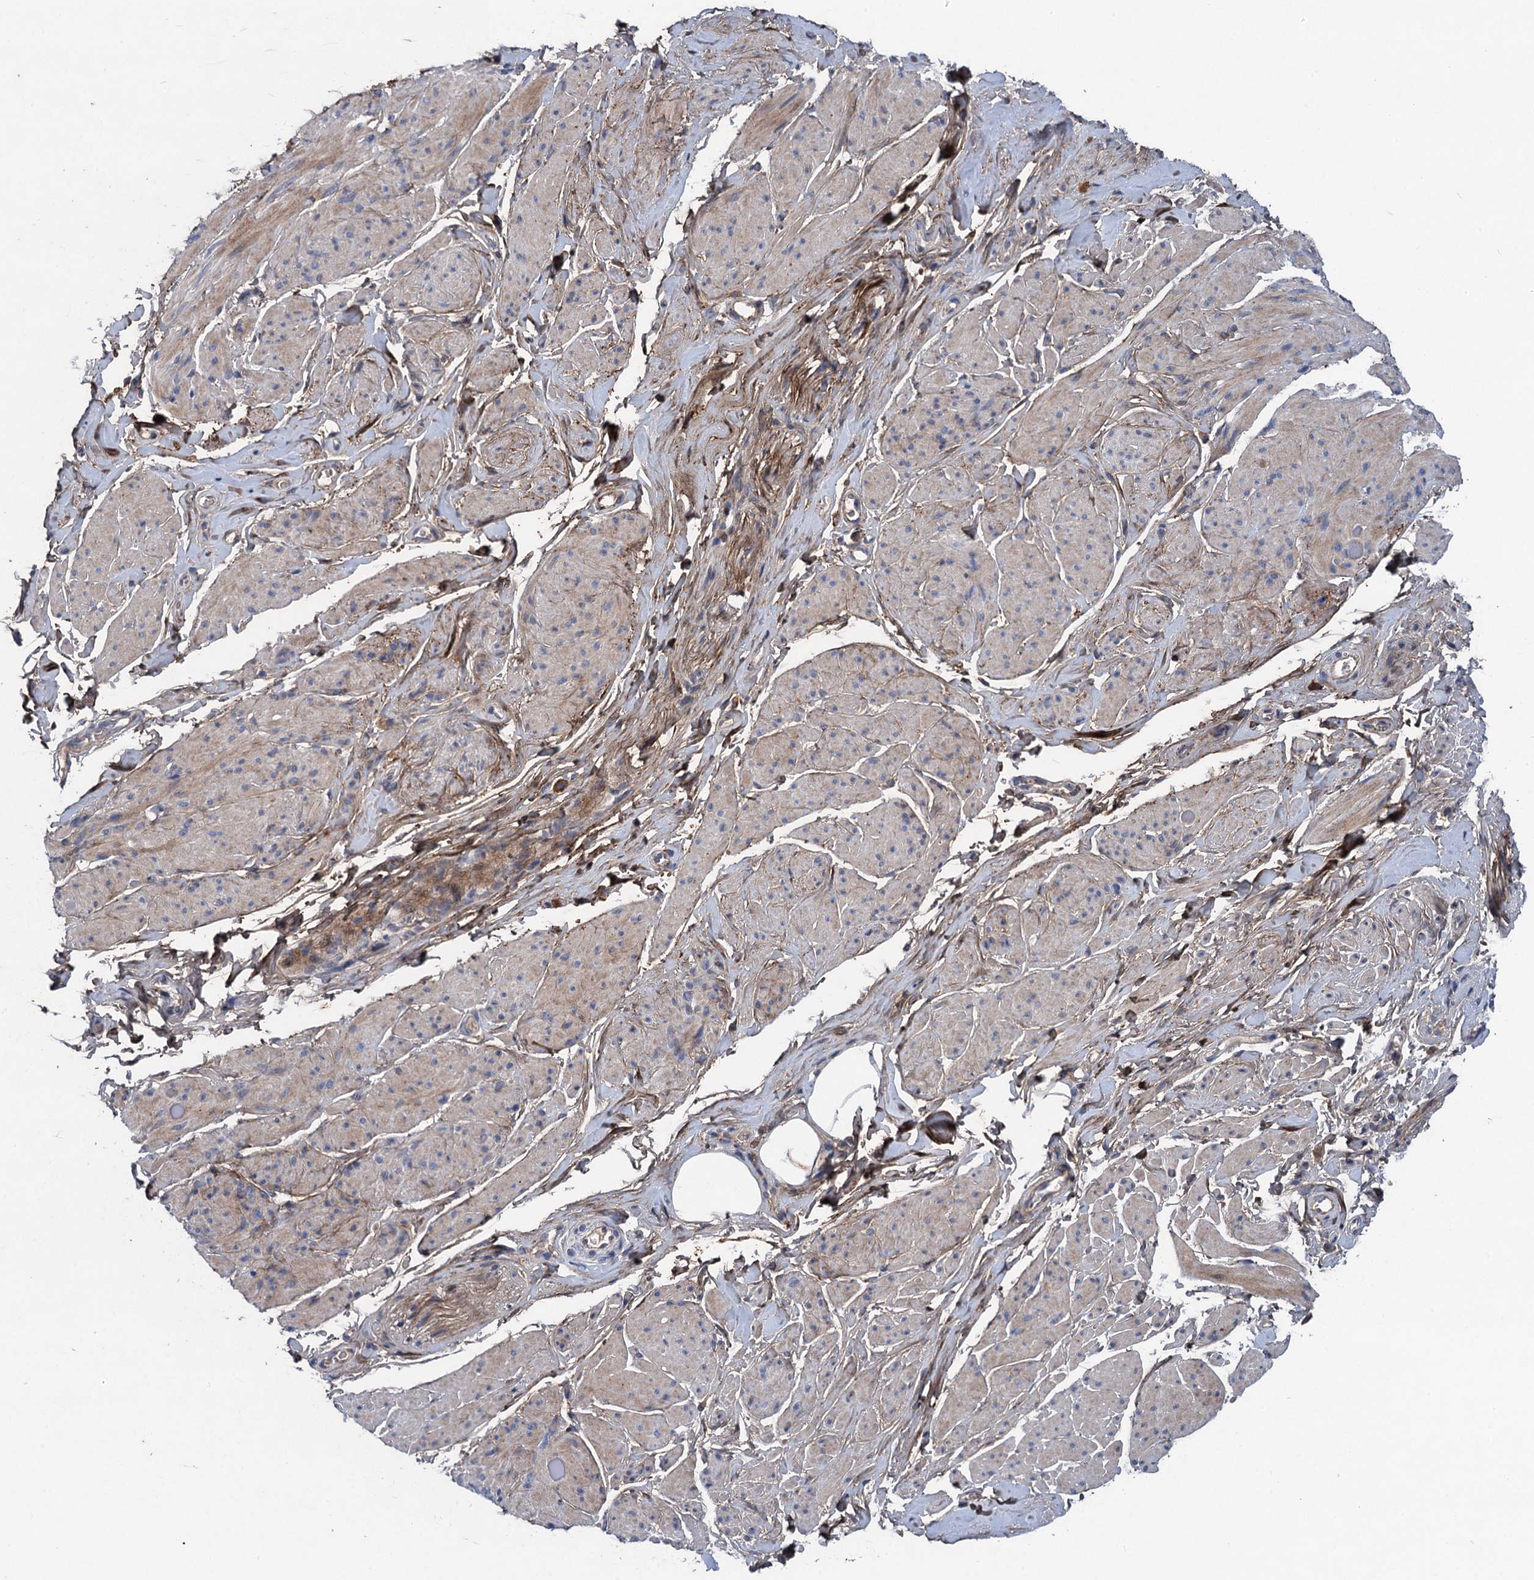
{"staining": {"intensity": "weak", "quantity": "<25%", "location": "cytoplasmic/membranous"}, "tissue": "smooth muscle", "cell_type": "Smooth muscle cells", "image_type": "normal", "snomed": [{"axis": "morphology", "description": "Normal tissue, NOS"}, {"axis": "topography", "description": "Smooth muscle"}, {"axis": "topography", "description": "Peripheral nerve tissue"}], "caption": "Immunohistochemical staining of benign smooth muscle exhibits no significant expression in smooth muscle cells. Nuclei are stained in blue.", "gene": "TRAF7", "patient": {"sex": "male", "age": 69}}